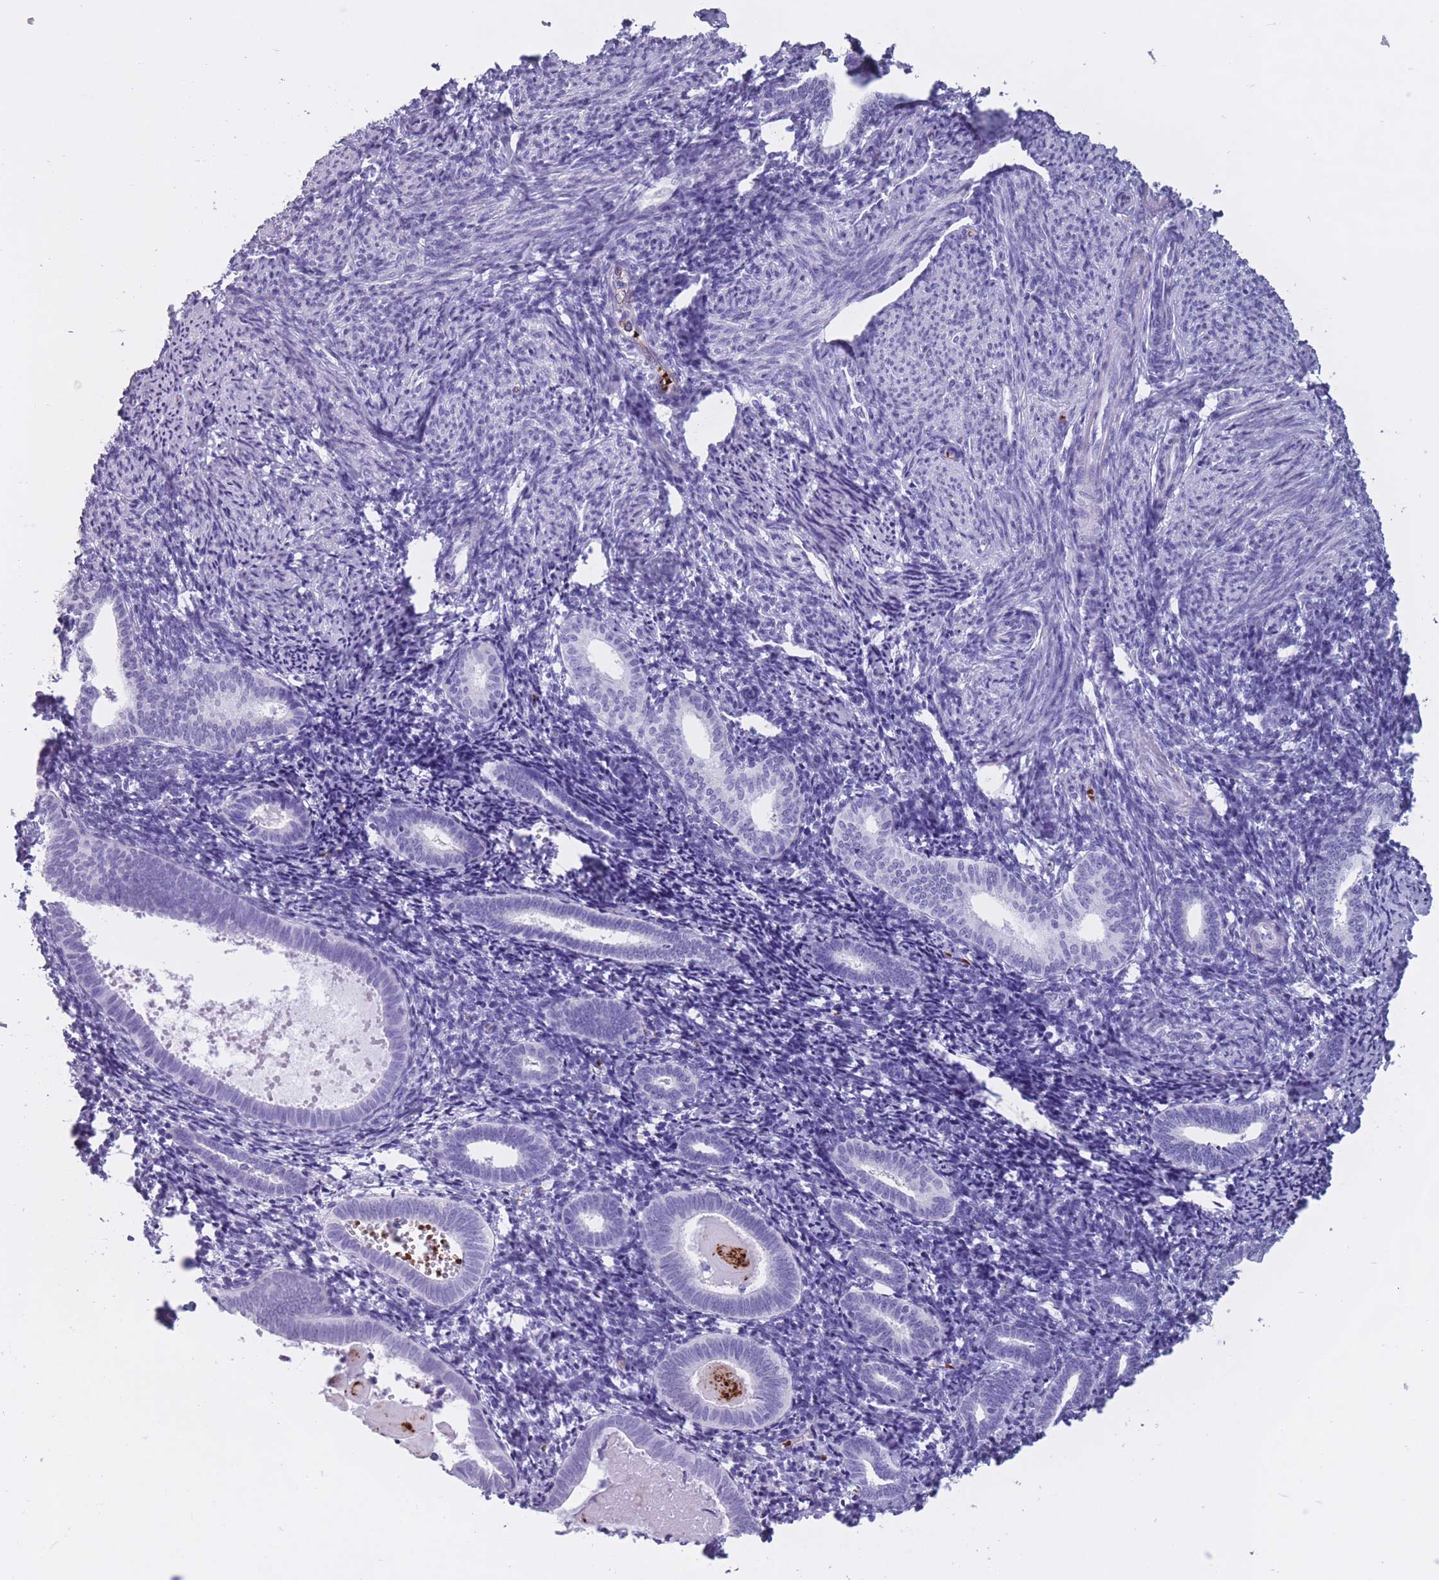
{"staining": {"intensity": "negative", "quantity": "none", "location": "none"}, "tissue": "endometrium", "cell_type": "Cells in endometrial stroma", "image_type": "normal", "snomed": [{"axis": "morphology", "description": "Normal tissue, NOS"}, {"axis": "topography", "description": "Endometrium"}], "caption": "Photomicrograph shows no protein positivity in cells in endometrial stroma of unremarkable endometrium.", "gene": "OR7C1", "patient": {"sex": "female", "age": 54}}